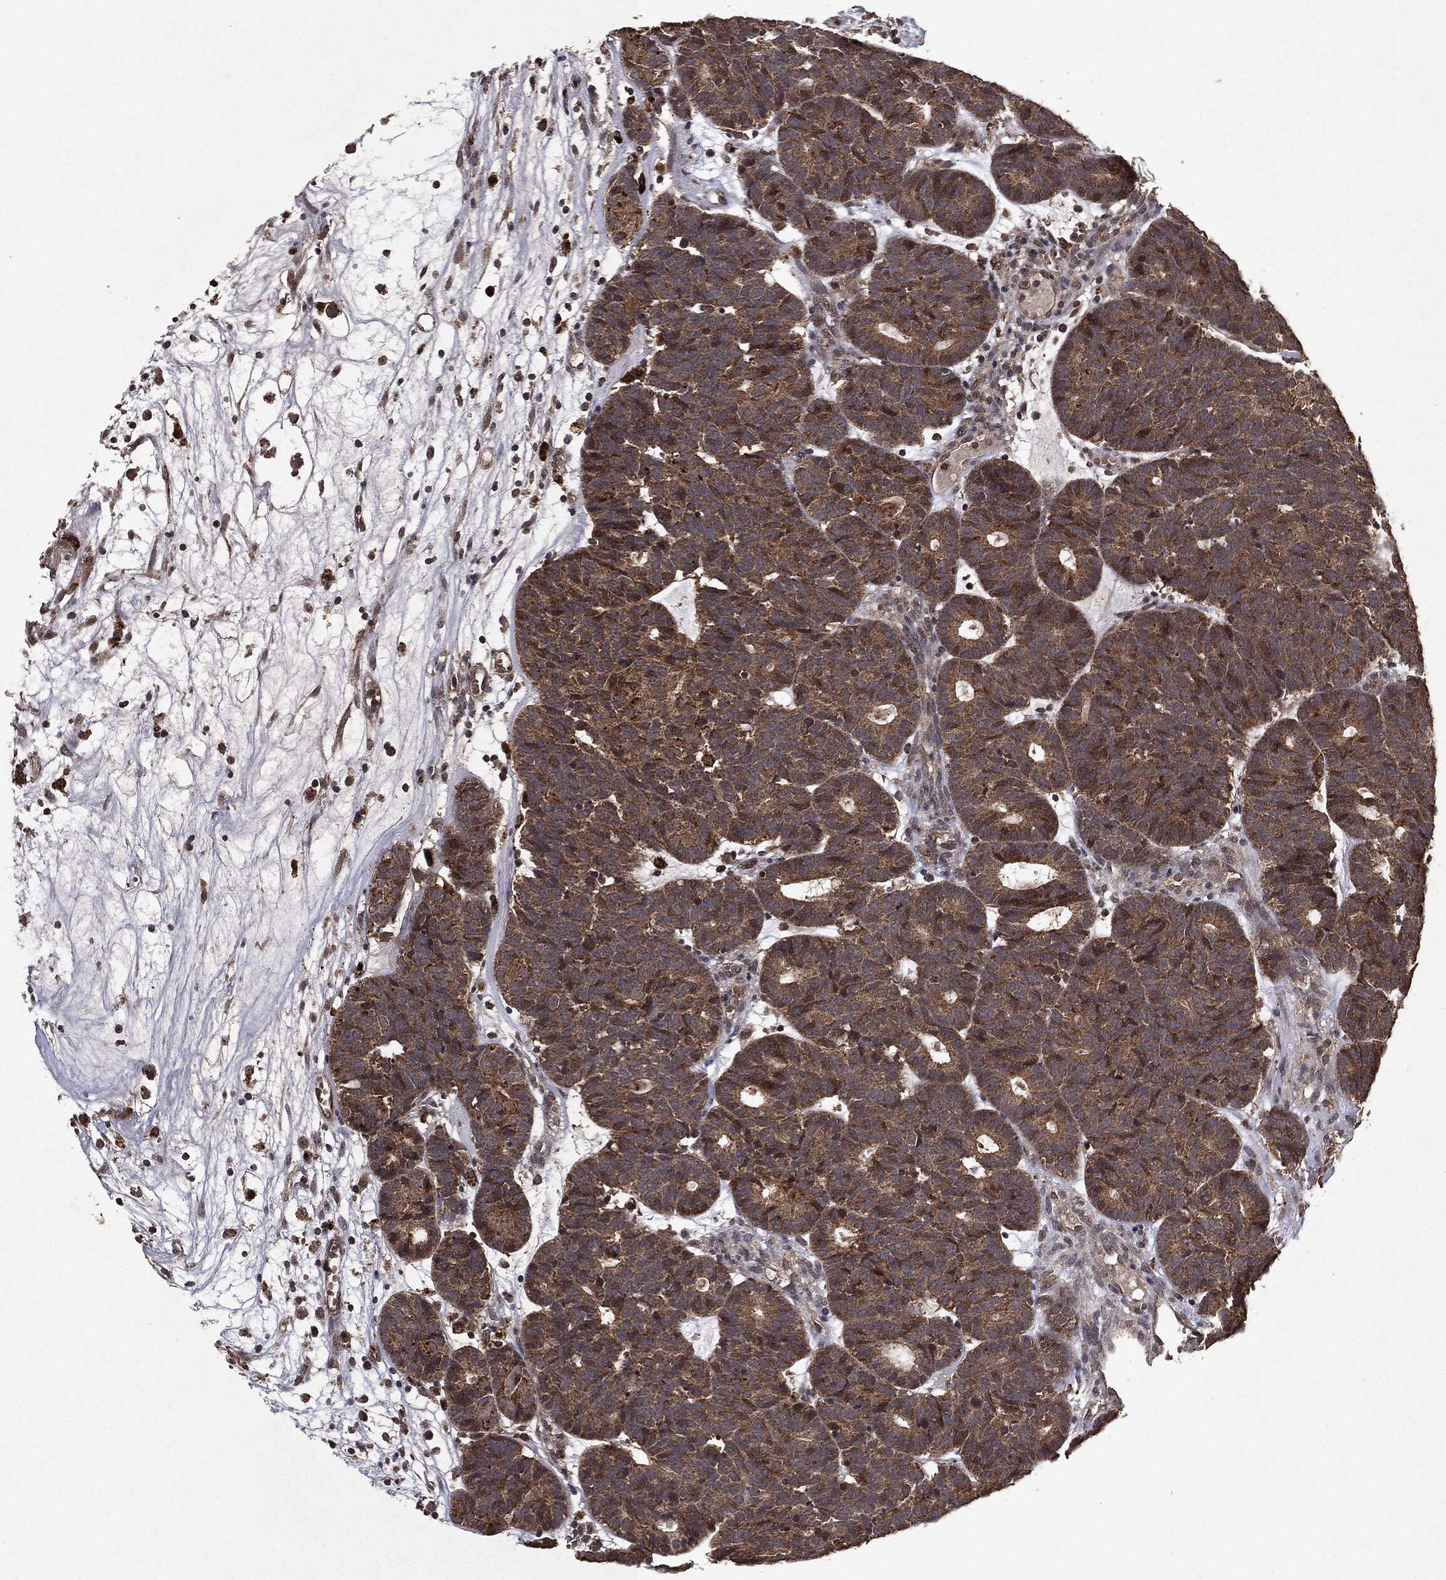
{"staining": {"intensity": "moderate", "quantity": ">75%", "location": "cytoplasmic/membranous"}, "tissue": "head and neck cancer", "cell_type": "Tumor cells", "image_type": "cancer", "snomed": [{"axis": "morphology", "description": "Adenocarcinoma, NOS"}, {"axis": "topography", "description": "Head-Neck"}], "caption": "Adenocarcinoma (head and neck) stained with a protein marker reveals moderate staining in tumor cells.", "gene": "MTOR", "patient": {"sex": "female", "age": 81}}